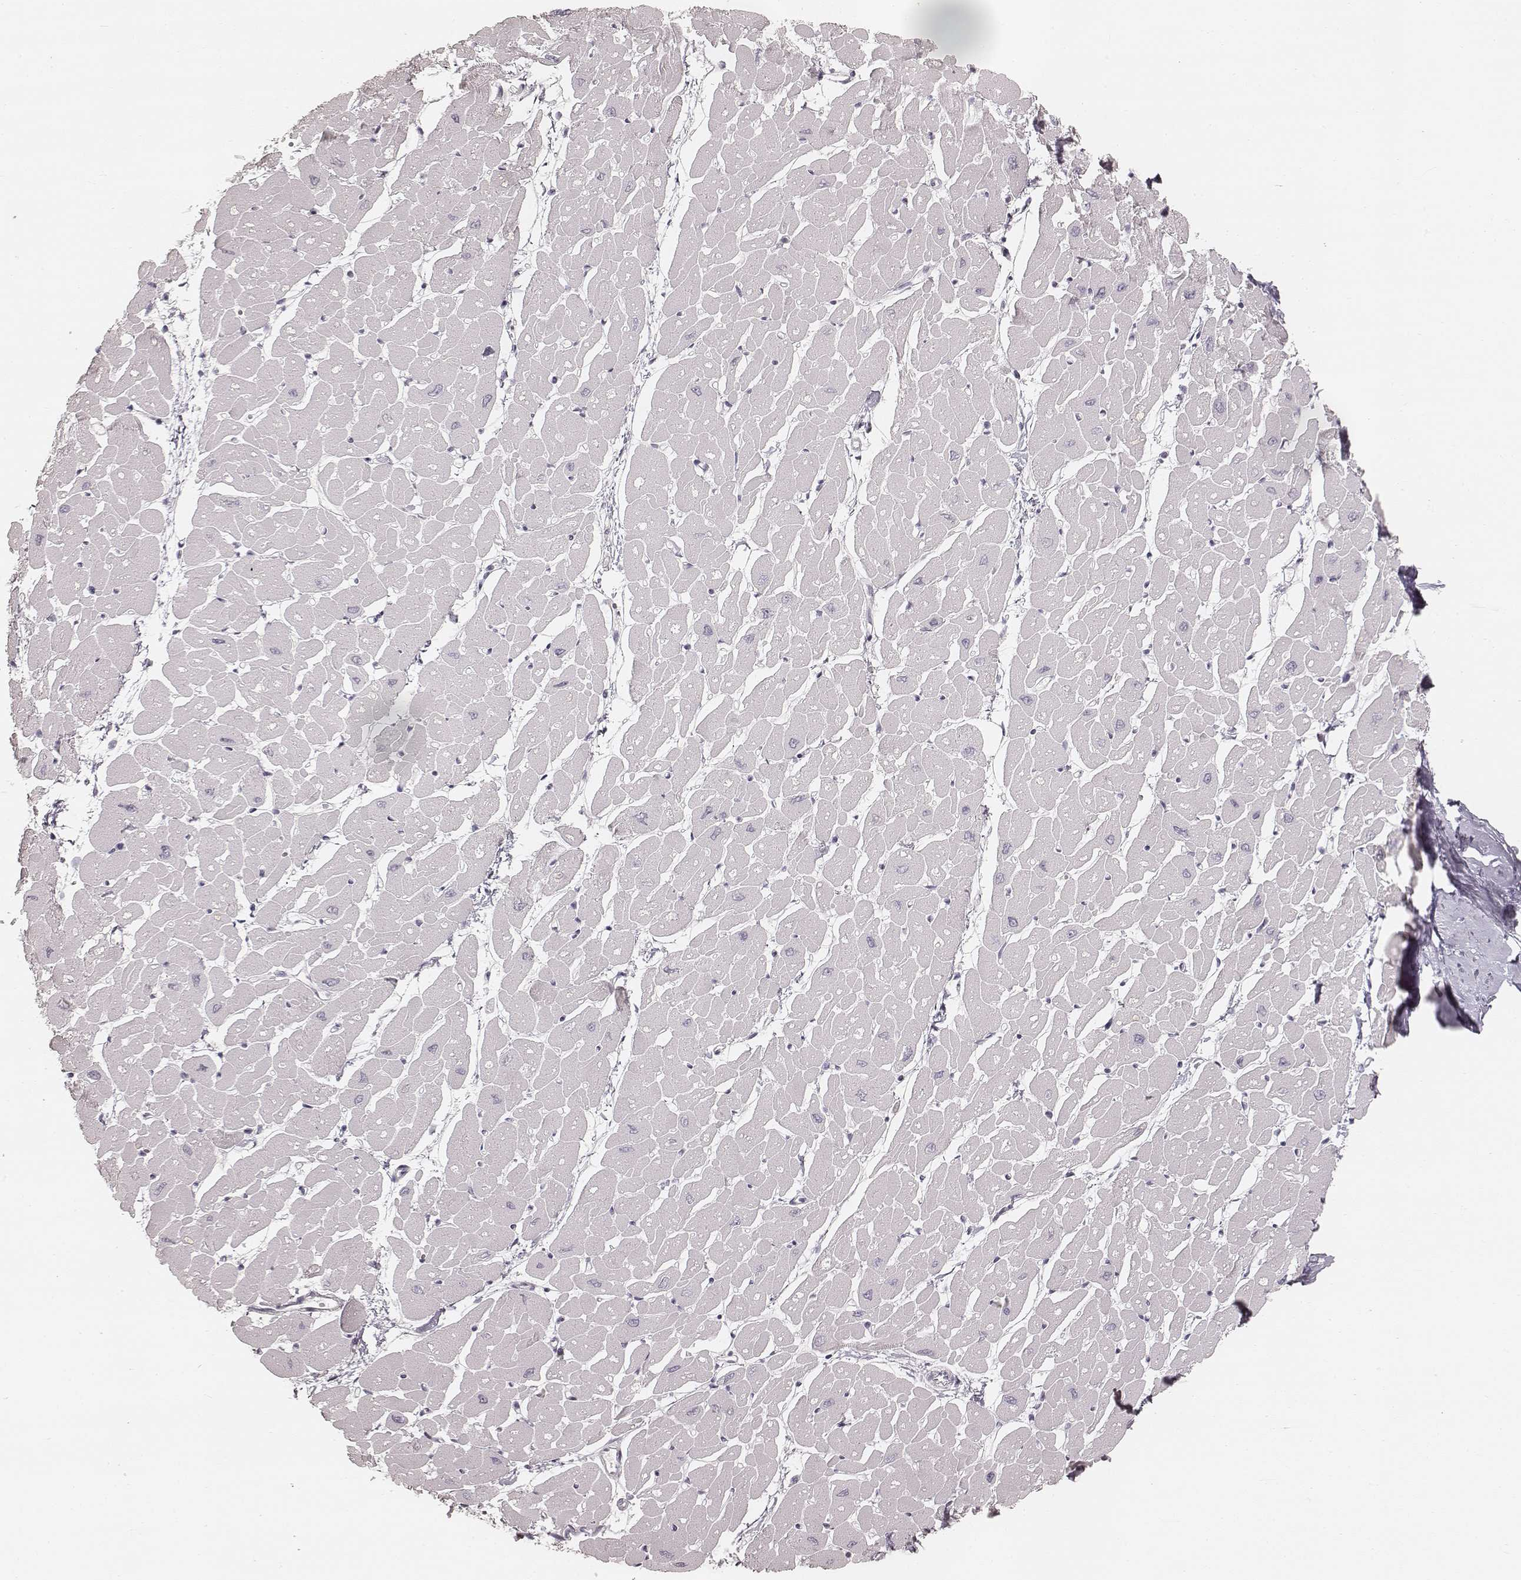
{"staining": {"intensity": "negative", "quantity": "none", "location": "none"}, "tissue": "heart muscle", "cell_type": "Cardiomyocytes", "image_type": "normal", "snomed": [{"axis": "morphology", "description": "Normal tissue, NOS"}, {"axis": "topography", "description": "Heart"}], "caption": "High power microscopy histopathology image of an immunohistochemistry micrograph of unremarkable heart muscle, revealing no significant staining in cardiomyocytes.", "gene": "TEX37", "patient": {"sex": "male", "age": 57}}